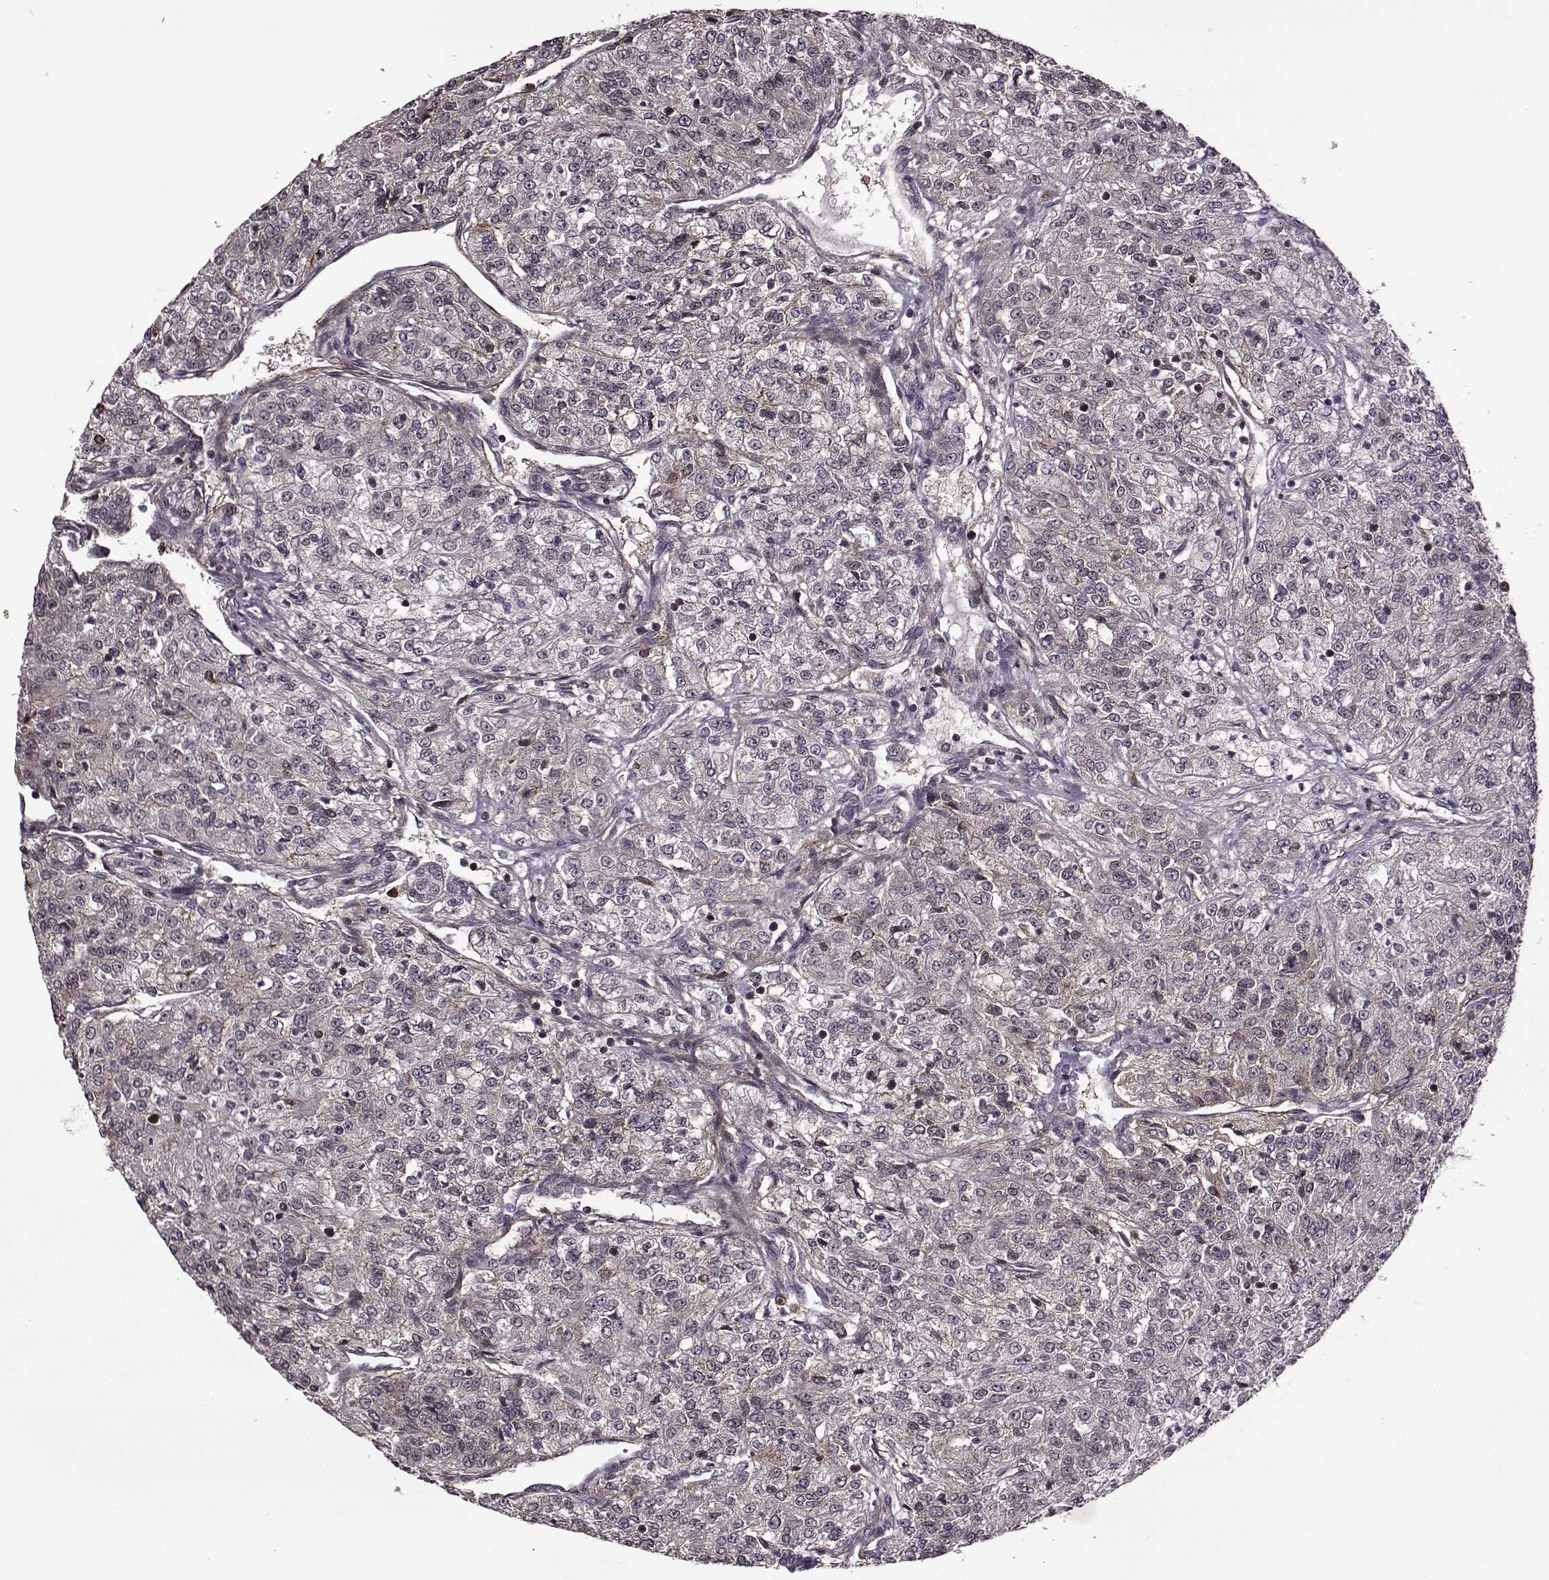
{"staining": {"intensity": "weak", "quantity": "25%-75%", "location": "cytoplasmic/membranous"}, "tissue": "renal cancer", "cell_type": "Tumor cells", "image_type": "cancer", "snomed": [{"axis": "morphology", "description": "Adenocarcinoma, NOS"}, {"axis": "topography", "description": "Kidney"}], "caption": "Tumor cells show low levels of weak cytoplasmic/membranous staining in about 25%-75% of cells in human renal cancer (adenocarcinoma).", "gene": "TRMU", "patient": {"sex": "female", "age": 63}}